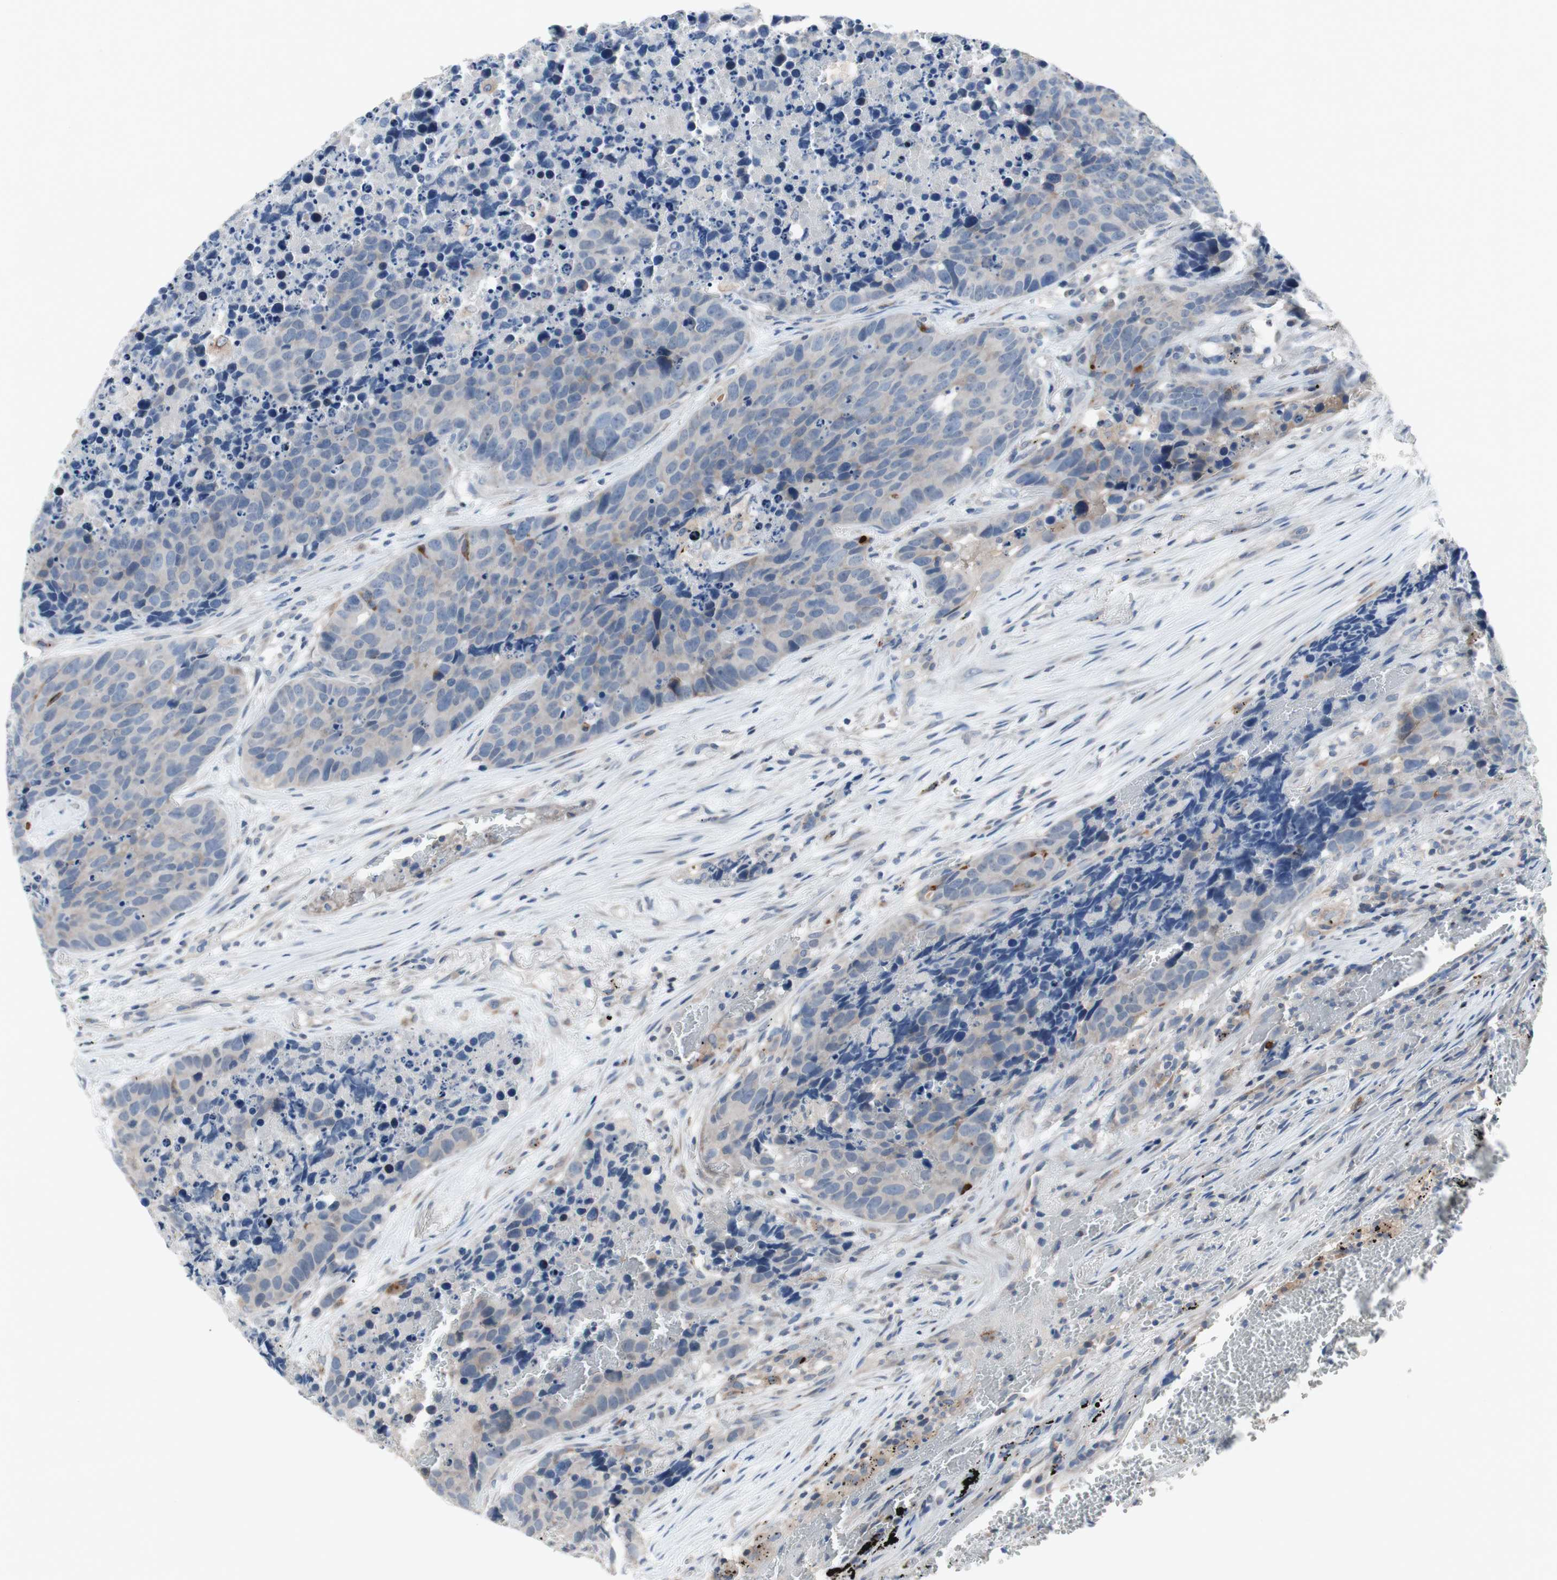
{"staining": {"intensity": "weak", "quantity": "<25%", "location": "cytoplasmic/membranous"}, "tissue": "carcinoid", "cell_type": "Tumor cells", "image_type": "cancer", "snomed": [{"axis": "morphology", "description": "Carcinoid, malignant, NOS"}, {"axis": "topography", "description": "Lung"}], "caption": "IHC of human malignant carcinoid reveals no staining in tumor cells.", "gene": "MUTYH", "patient": {"sex": "male", "age": 60}}